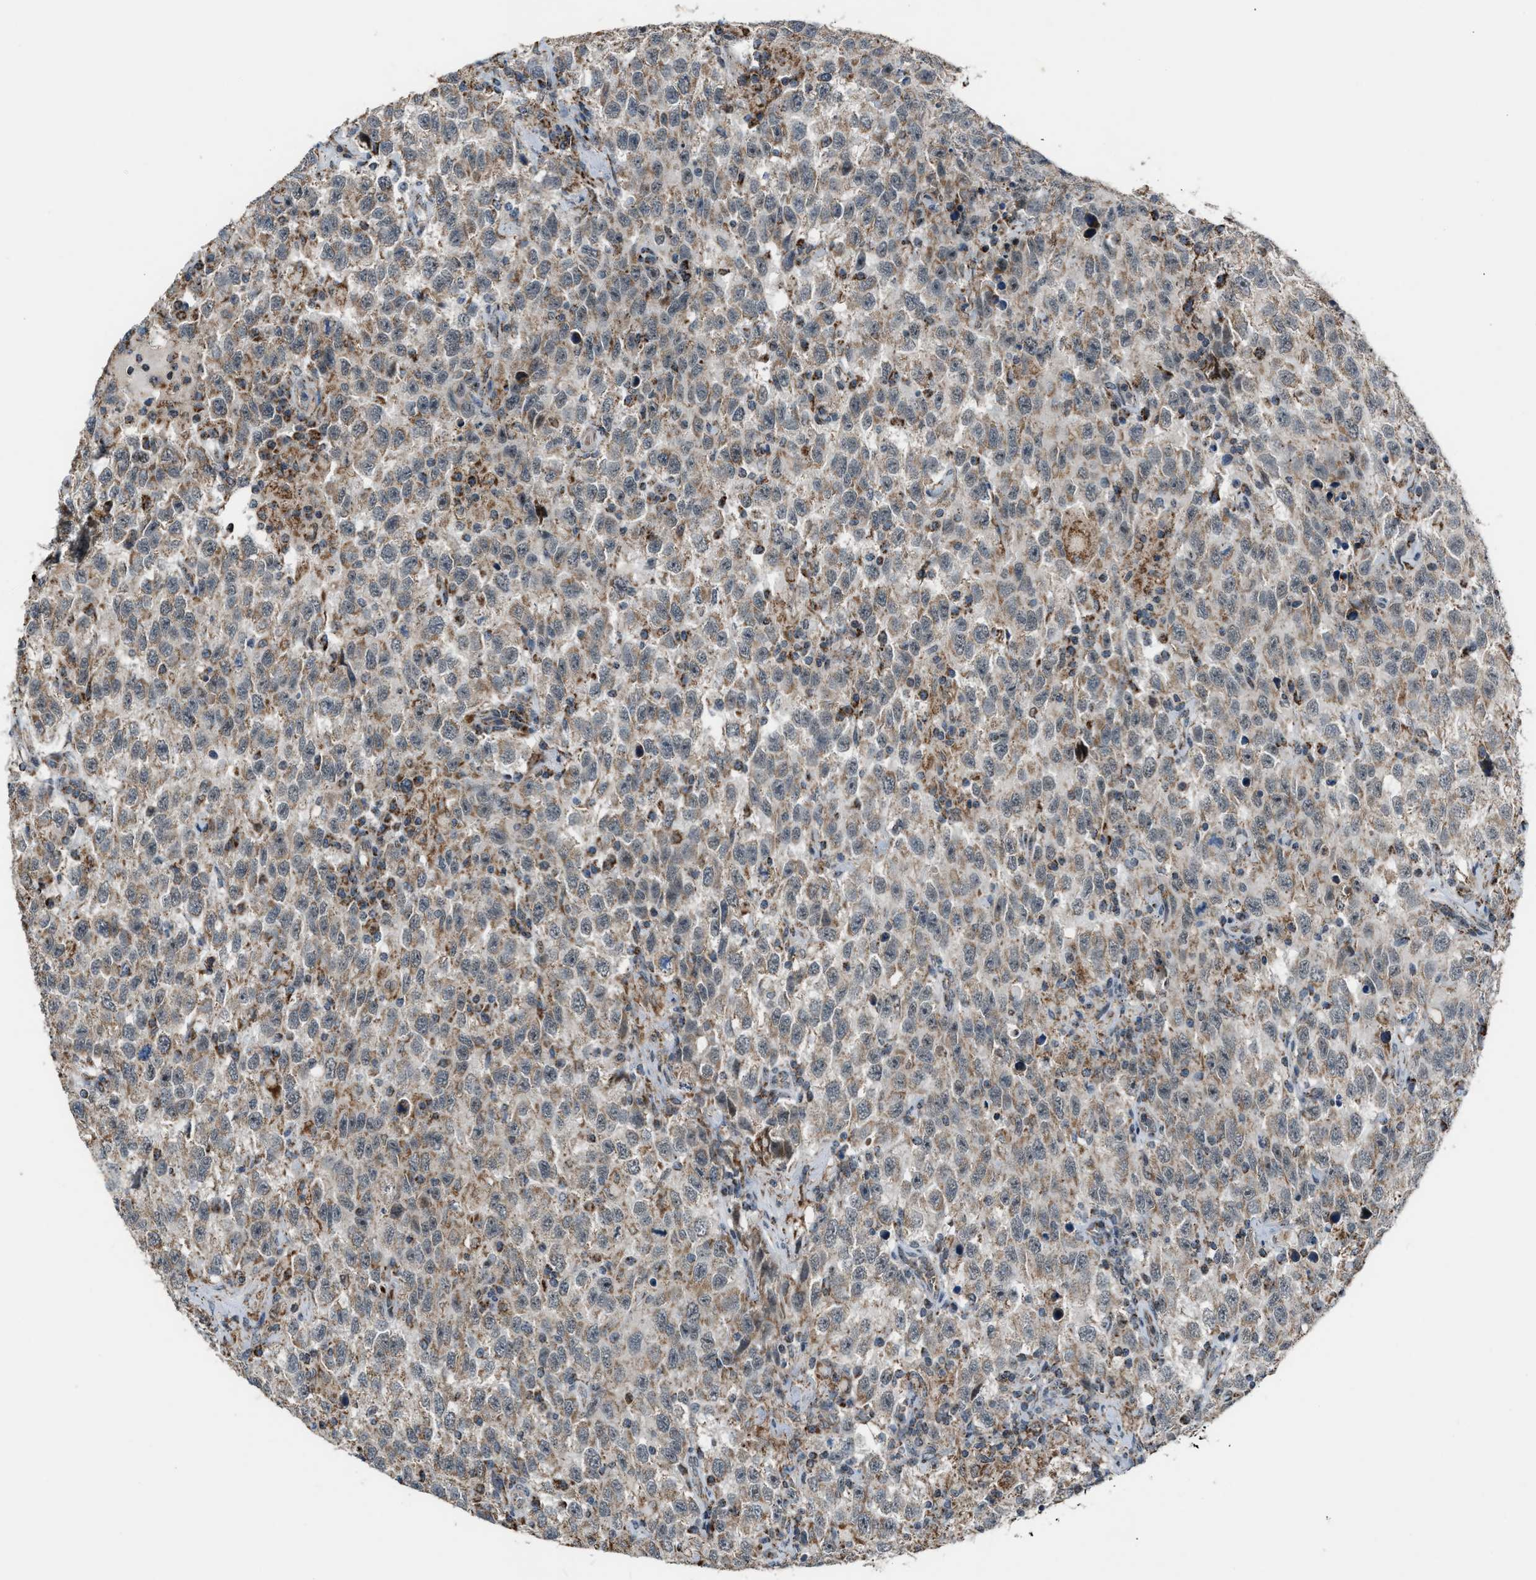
{"staining": {"intensity": "weak", "quantity": ">75%", "location": "cytoplasmic/membranous"}, "tissue": "testis cancer", "cell_type": "Tumor cells", "image_type": "cancer", "snomed": [{"axis": "morphology", "description": "Seminoma, NOS"}, {"axis": "topography", "description": "Testis"}], "caption": "Testis cancer was stained to show a protein in brown. There is low levels of weak cytoplasmic/membranous expression in about >75% of tumor cells. (DAB = brown stain, brightfield microscopy at high magnification).", "gene": "CHN2", "patient": {"sex": "male", "age": 41}}